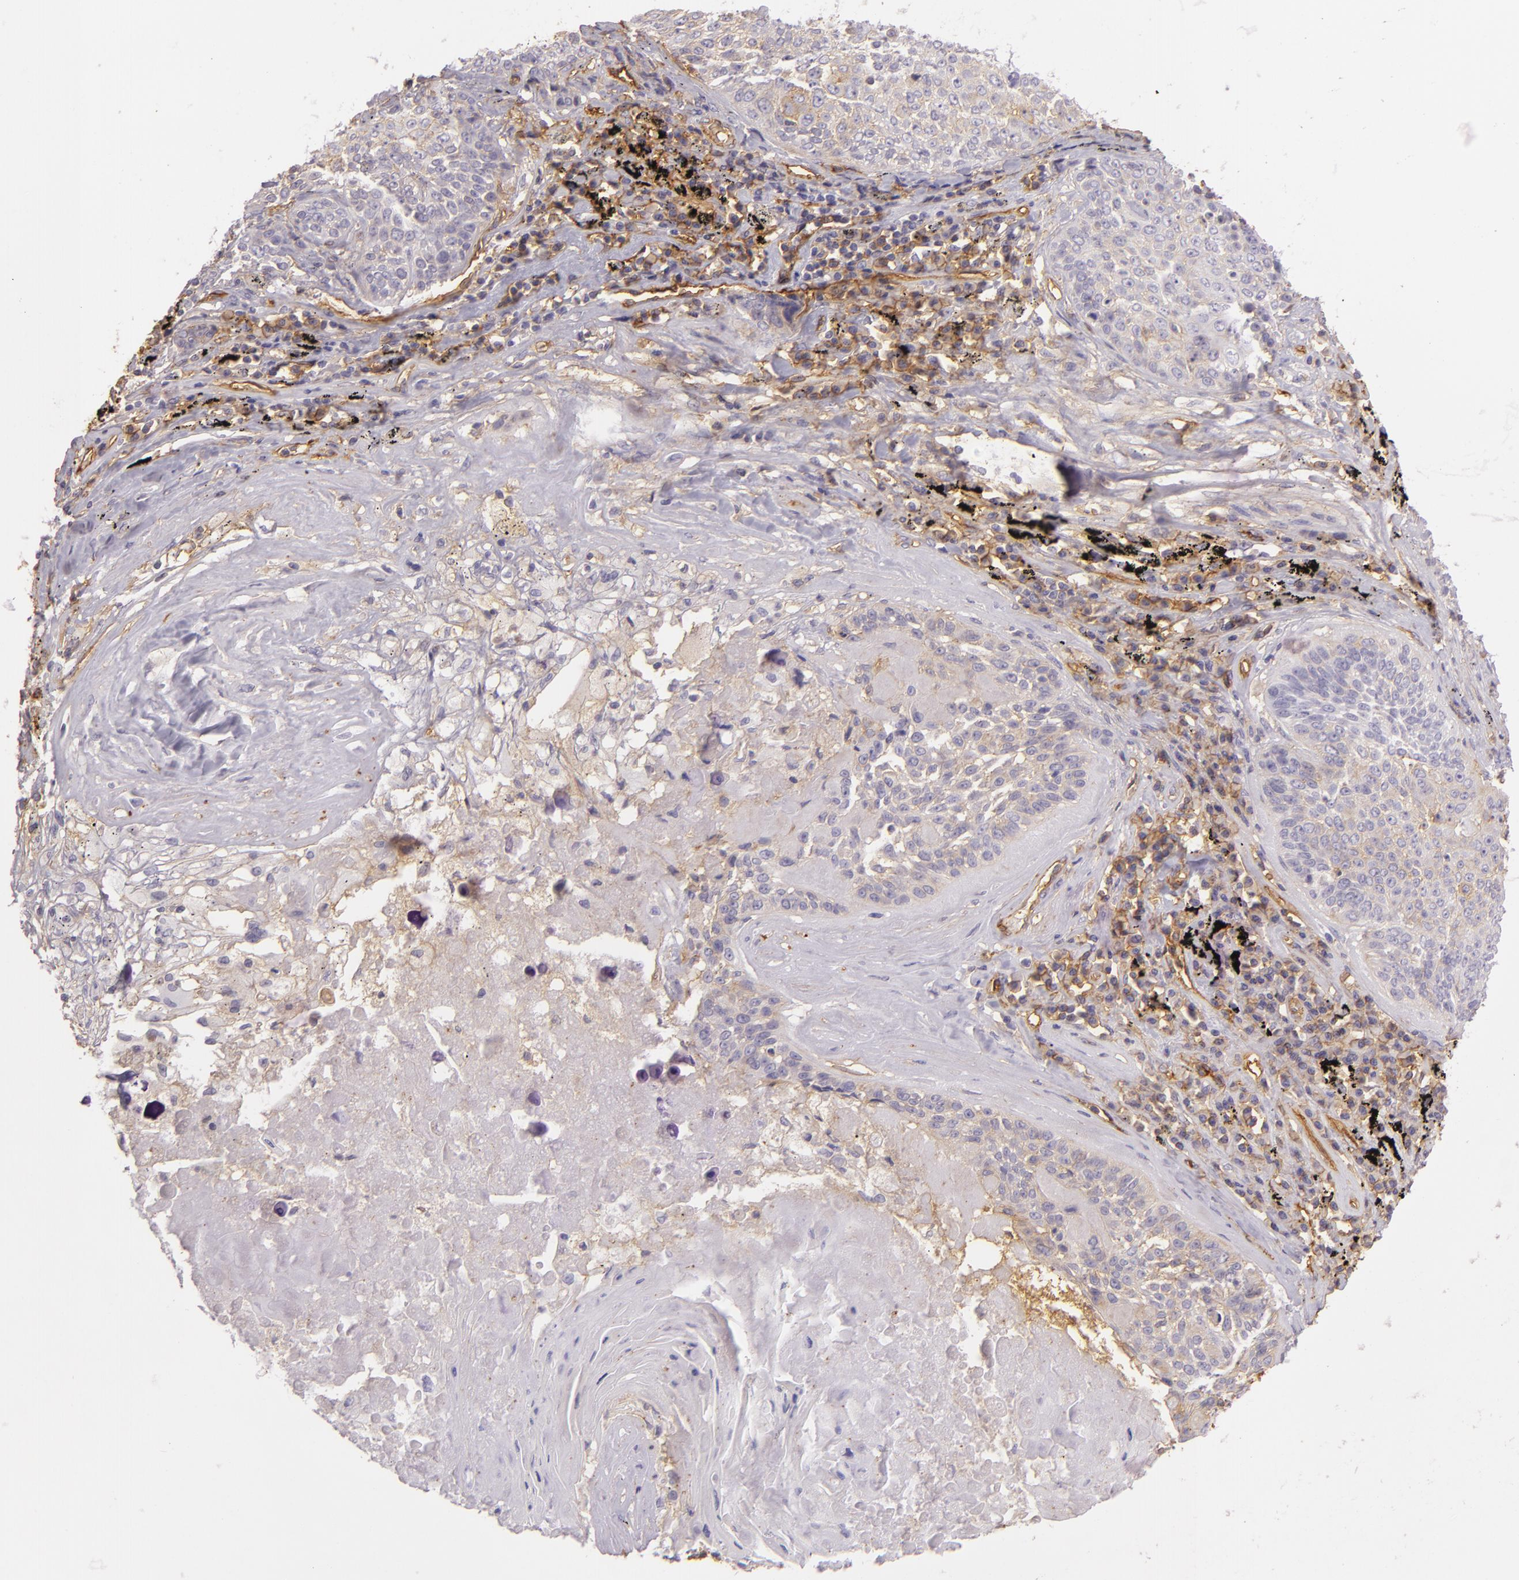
{"staining": {"intensity": "weak", "quantity": "25%-75%", "location": "cytoplasmic/membranous"}, "tissue": "lung cancer", "cell_type": "Tumor cells", "image_type": "cancer", "snomed": [{"axis": "morphology", "description": "Adenocarcinoma, NOS"}, {"axis": "topography", "description": "Lung"}], "caption": "Adenocarcinoma (lung) was stained to show a protein in brown. There is low levels of weak cytoplasmic/membranous staining in about 25%-75% of tumor cells.", "gene": "CD59", "patient": {"sex": "male", "age": 60}}